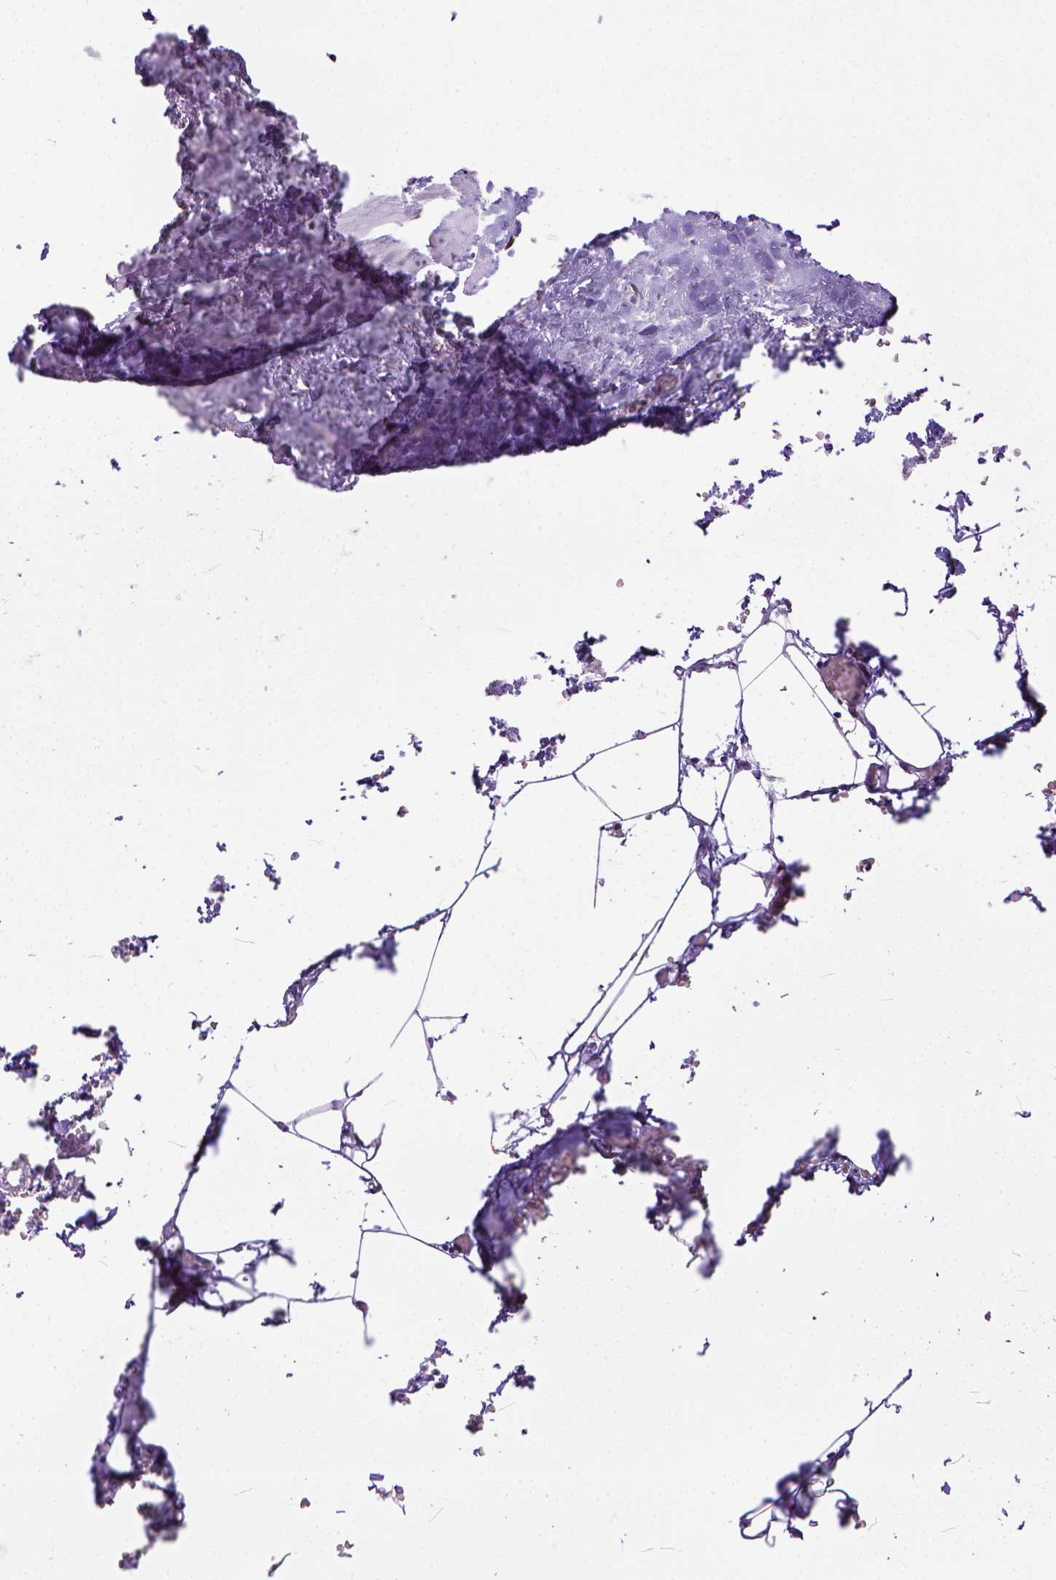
{"staining": {"intensity": "moderate", "quantity": ">75%", "location": "nuclear"}, "tissue": "adipose tissue", "cell_type": "Adipocytes", "image_type": "normal", "snomed": [{"axis": "morphology", "description": "Normal tissue, NOS"}, {"axis": "topography", "description": "Prostate"}, {"axis": "topography", "description": "Peripheral nerve tissue"}], "caption": "This histopathology image shows normal adipose tissue stained with immunohistochemistry to label a protein in brown. The nuclear of adipocytes show moderate positivity for the protein. Nuclei are counter-stained blue.", "gene": "ERCC1", "patient": {"sex": "male", "age": 55}}